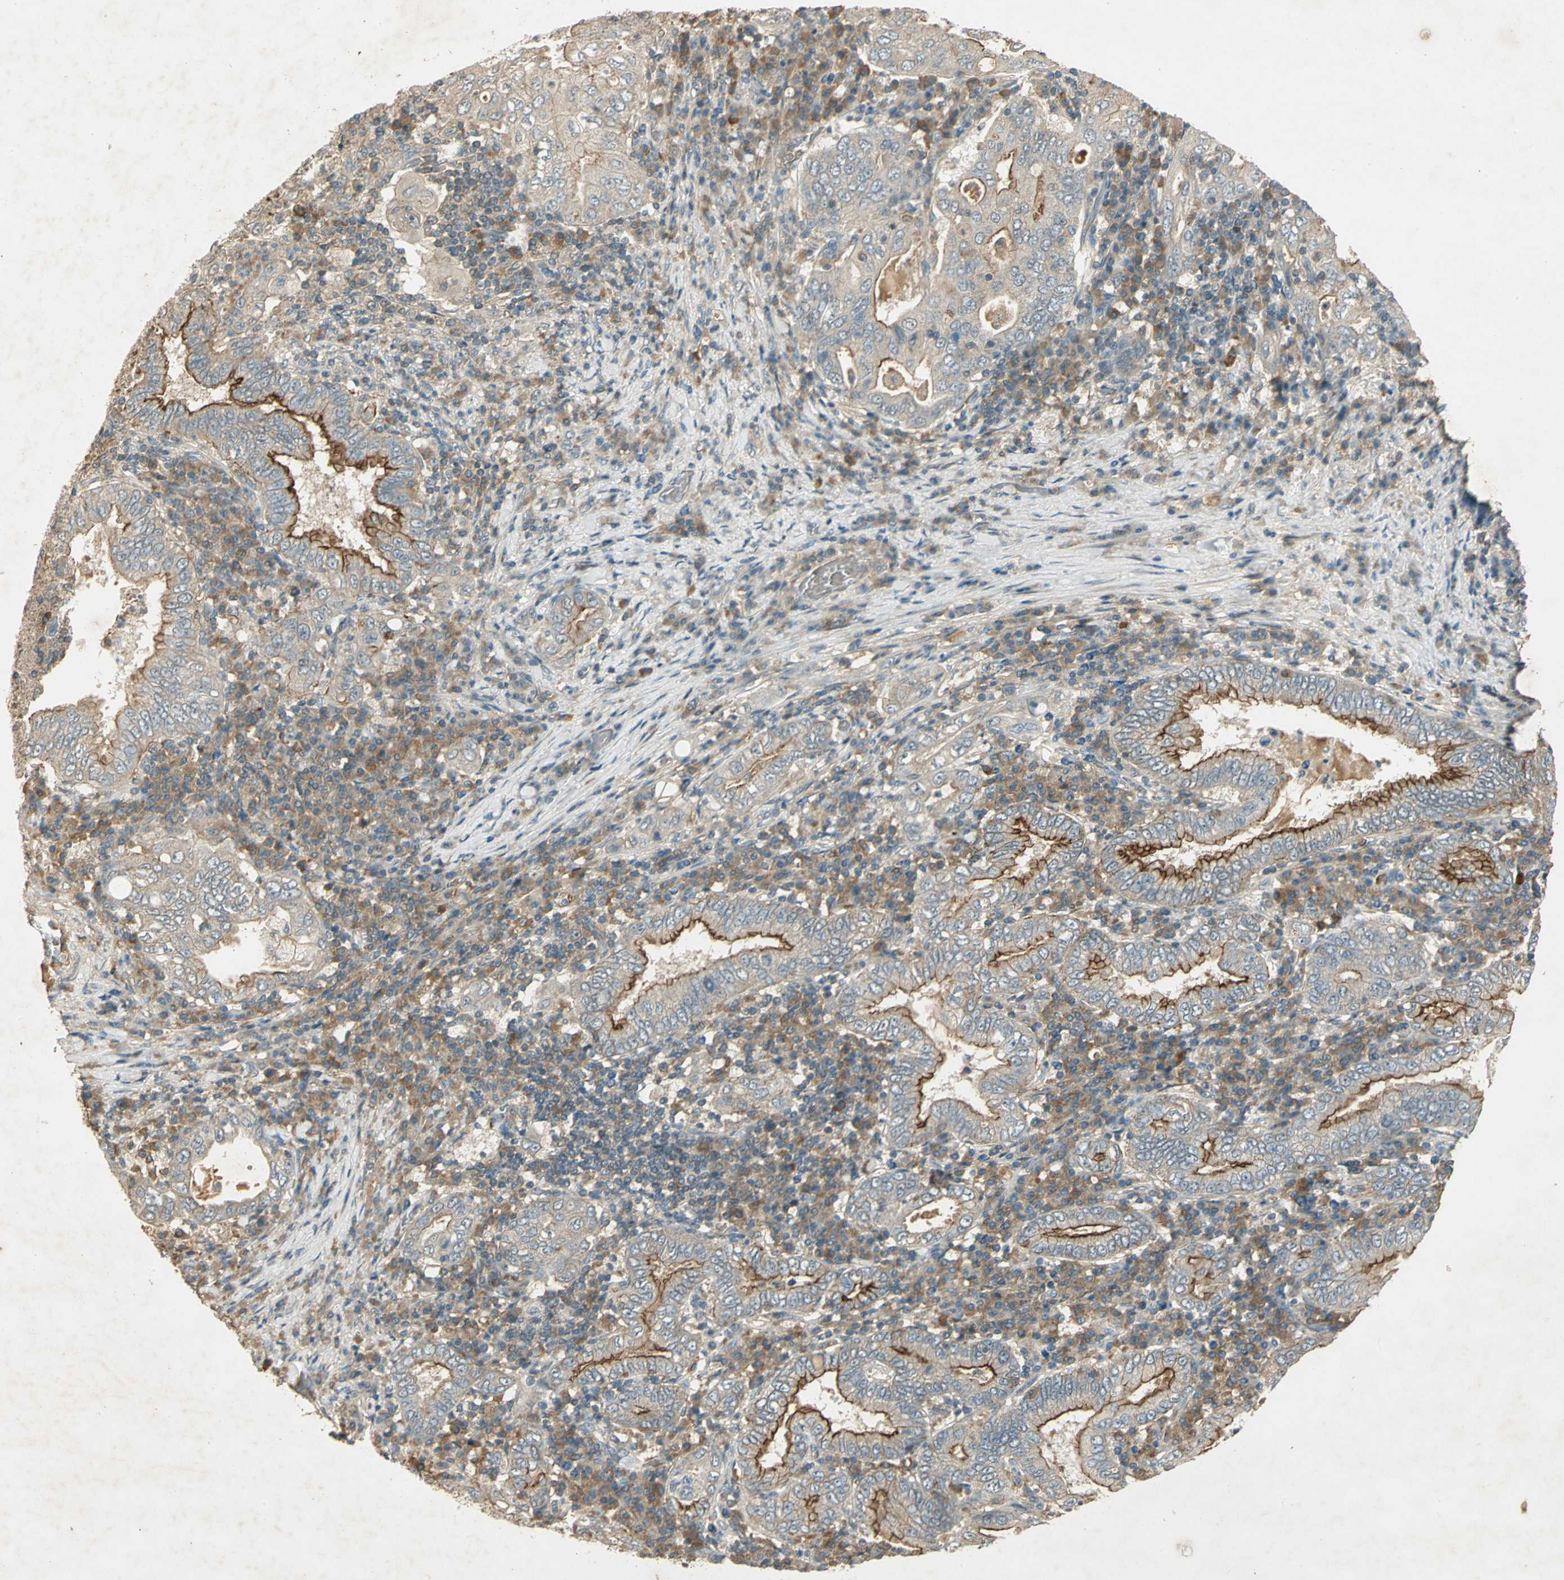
{"staining": {"intensity": "moderate", "quantity": ">75%", "location": "cytoplasmic/membranous"}, "tissue": "stomach cancer", "cell_type": "Tumor cells", "image_type": "cancer", "snomed": [{"axis": "morphology", "description": "Normal tissue, NOS"}, {"axis": "morphology", "description": "Adenocarcinoma, NOS"}, {"axis": "topography", "description": "Esophagus"}, {"axis": "topography", "description": "Stomach, upper"}, {"axis": "topography", "description": "Peripheral nerve tissue"}], "caption": "This is a micrograph of IHC staining of stomach cancer (adenocarcinoma), which shows moderate staining in the cytoplasmic/membranous of tumor cells.", "gene": "KEAP1", "patient": {"sex": "male", "age": 62}}